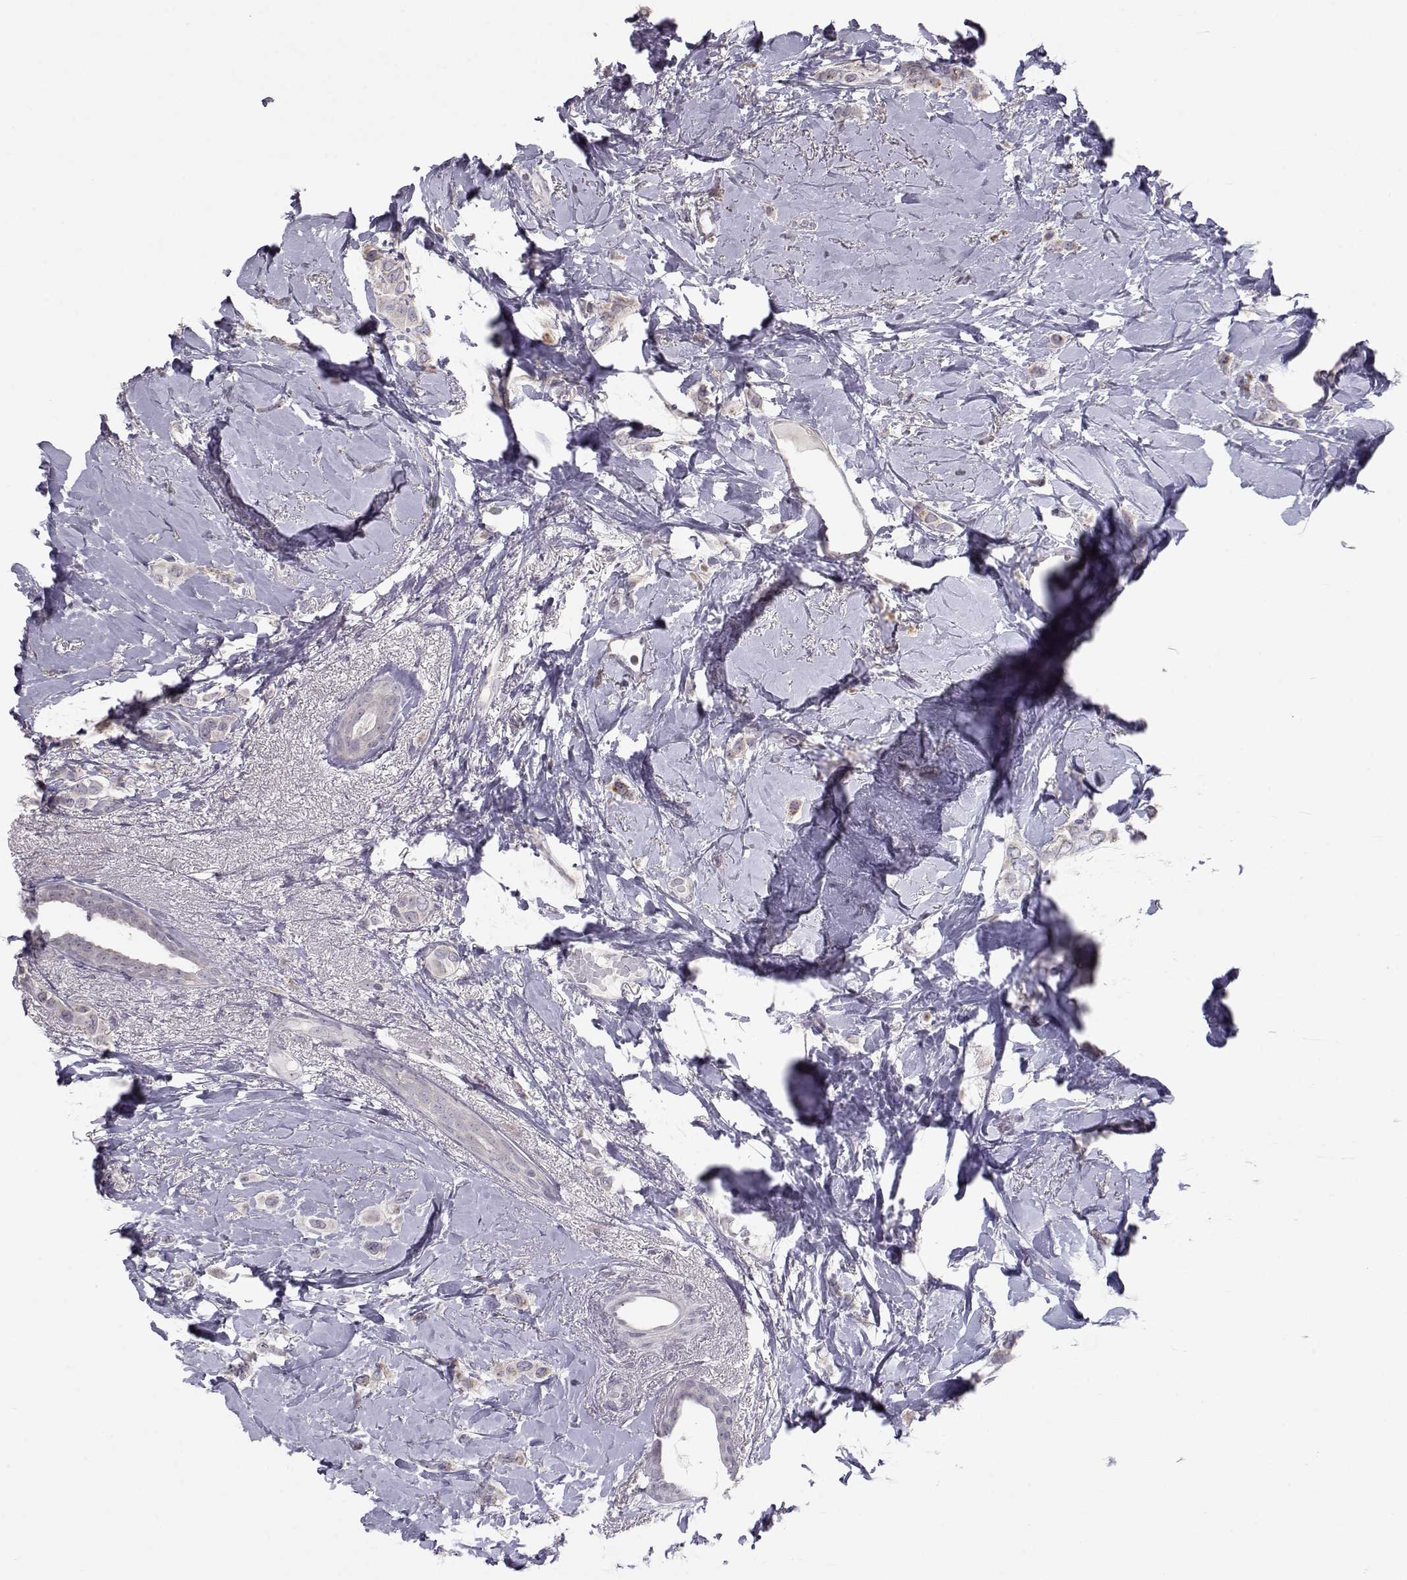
{"staining": {"intensity": "weak", "quantity": "<25%", "location": "cytoplasmic/membranous"}, "tissue": "breast cancer", "cell_type": "Tumor cells", "image_type": "cancer", "snomed": [{"axis": "morphology", "description": "Lobular carcinoma"}, {"axis": "topography", "description": "Breast"}], "caption": "Immunohistochemical staining of breast cancer (lobular carcinoma) reveals no significant positivity in tumor cells. (DAB immunohistochemistry, high magnification).", "gene": "NPVF", "patient": {"sex": "female", "age": 66}}